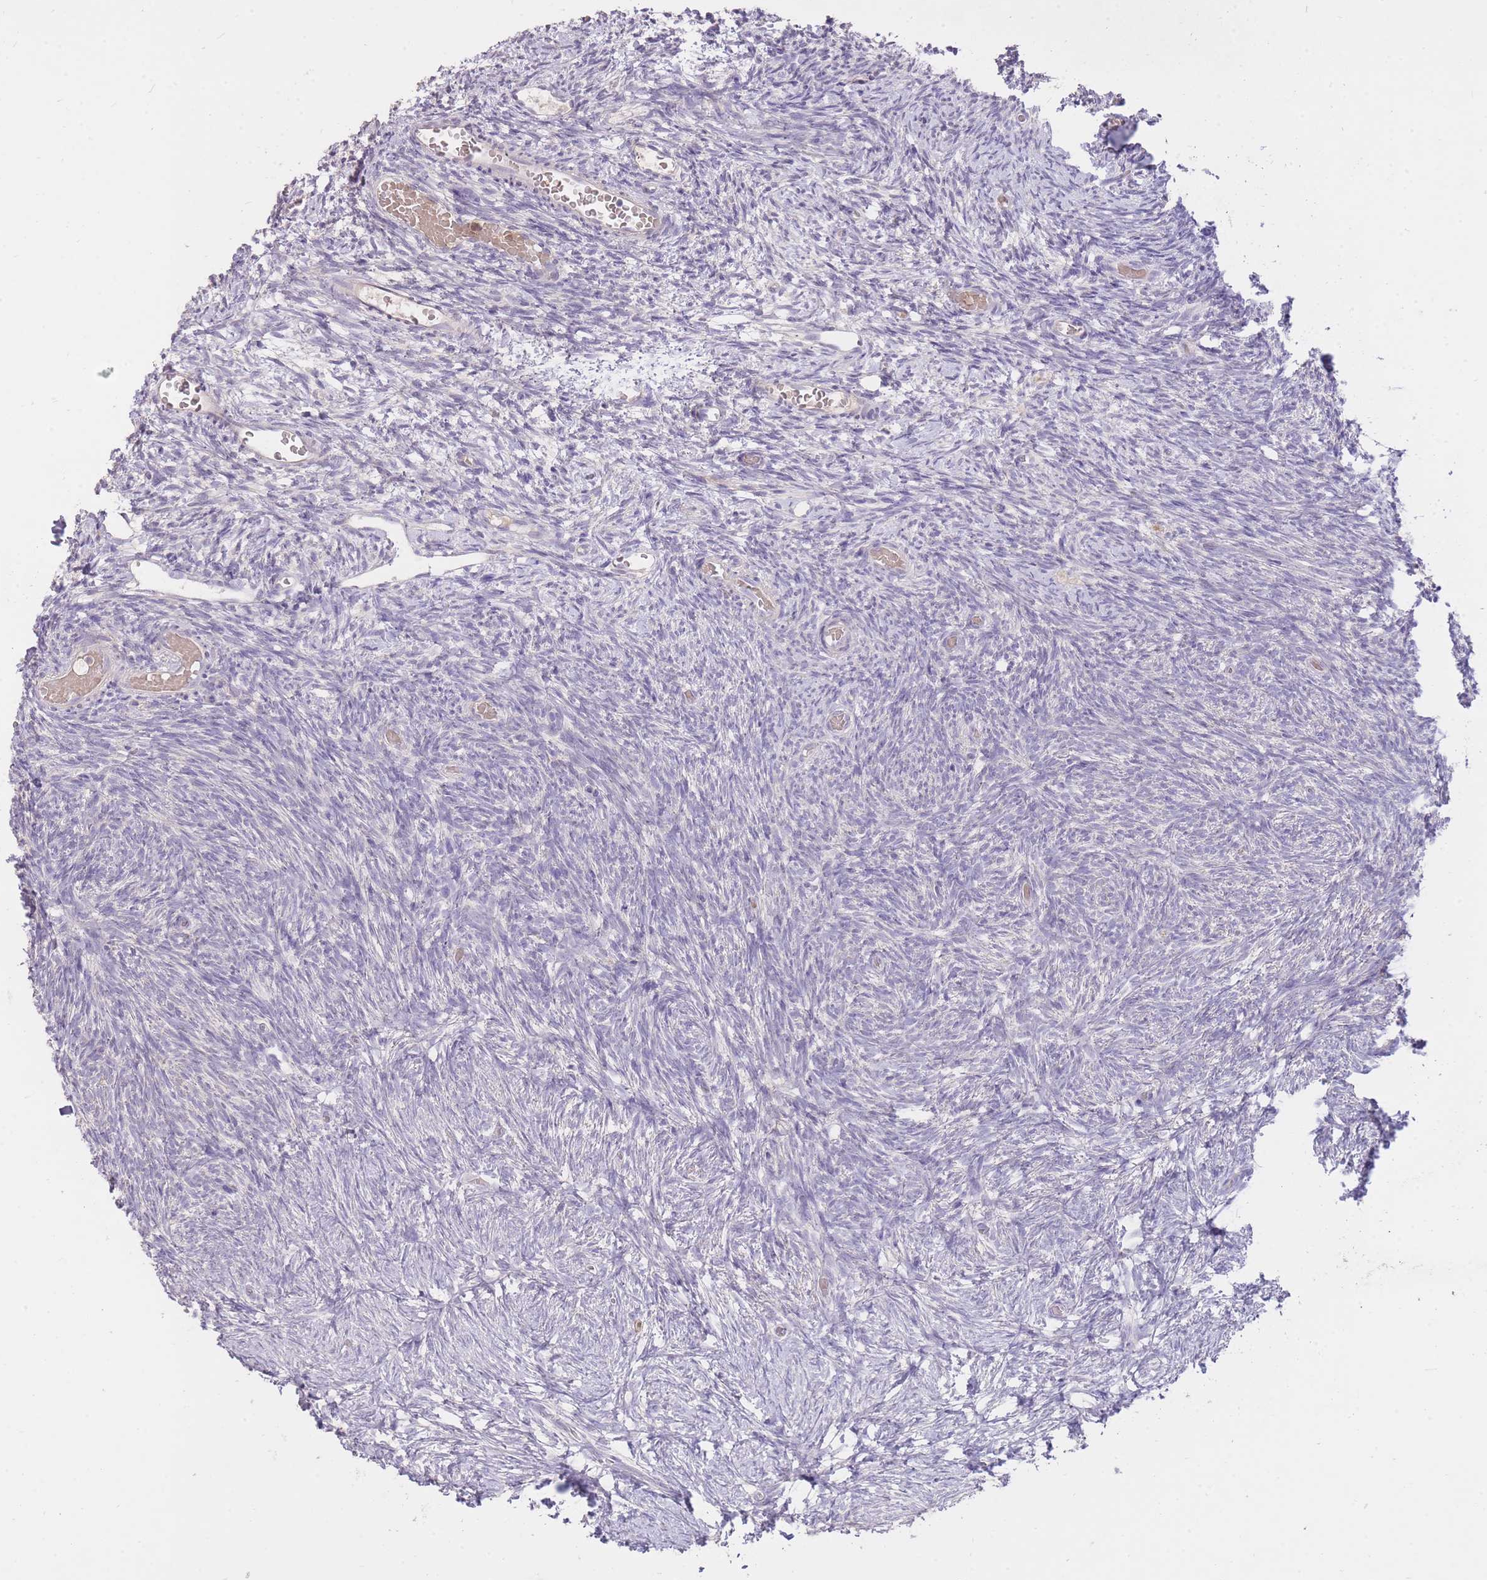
{"staining": {"intensity": "negative", "quantity": "none", "location": "none"}, "tissue": "ovary", "cell_type": "Ovarian stroma cells", "image_type": "normal", "snomed": [{"axis": "morphology", "description": "Normal tissue, NOS"}, {"axis": "topography", "description": "Ovary"}], "caption": "This is an immunohistochemistry (IHC) photomicrograph of normal human ovary. There is no expression in ovarian stroma cells.", "gene": "FRG2B", "patient": {"sex": "female", "age": 39}}